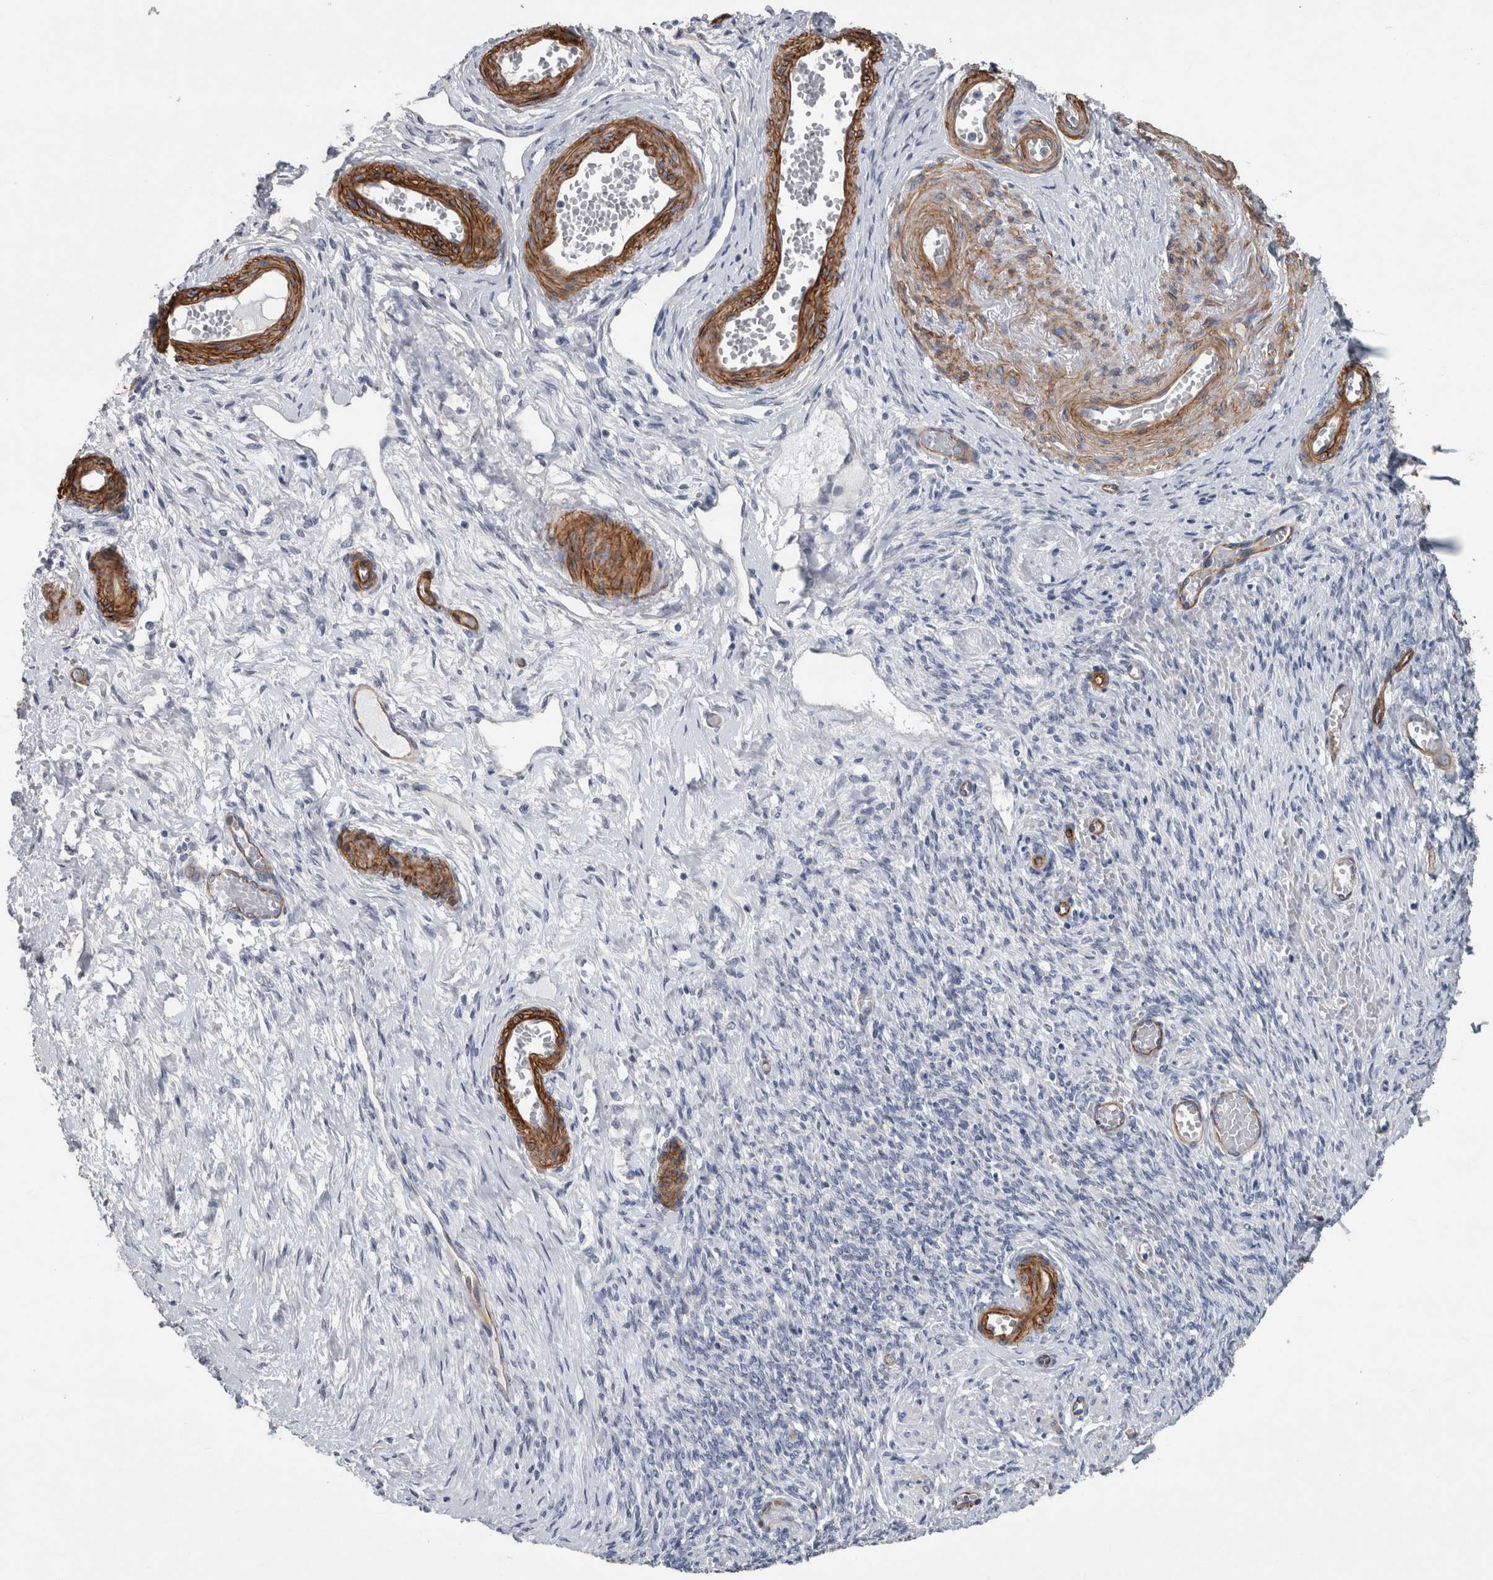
{"staining": {"intensity": "negative", "quantity": "none", "location": "none"}, "tissue": "adipose tissue", "cell_type": "Adipocytes", "image_type": "normal", "snomed": [{"axis": "morphology", "description": "Normal tissue, NOS"}, {"axis": "topography", "description": "Vascular tissue"}, {"axis": "topography", "description": "Fallopian tube"}, {"axis": "topography", "description": "Ovary"}], "caption": "High power microscopy photomicrograph of an immunohistochemistry (IHC) photomicrograph of unremarkable adipose tissue, revealing no significant positivity in adipocytes.", "gene": "BCAM", "patient": {"sex": "female", "age": 67}}